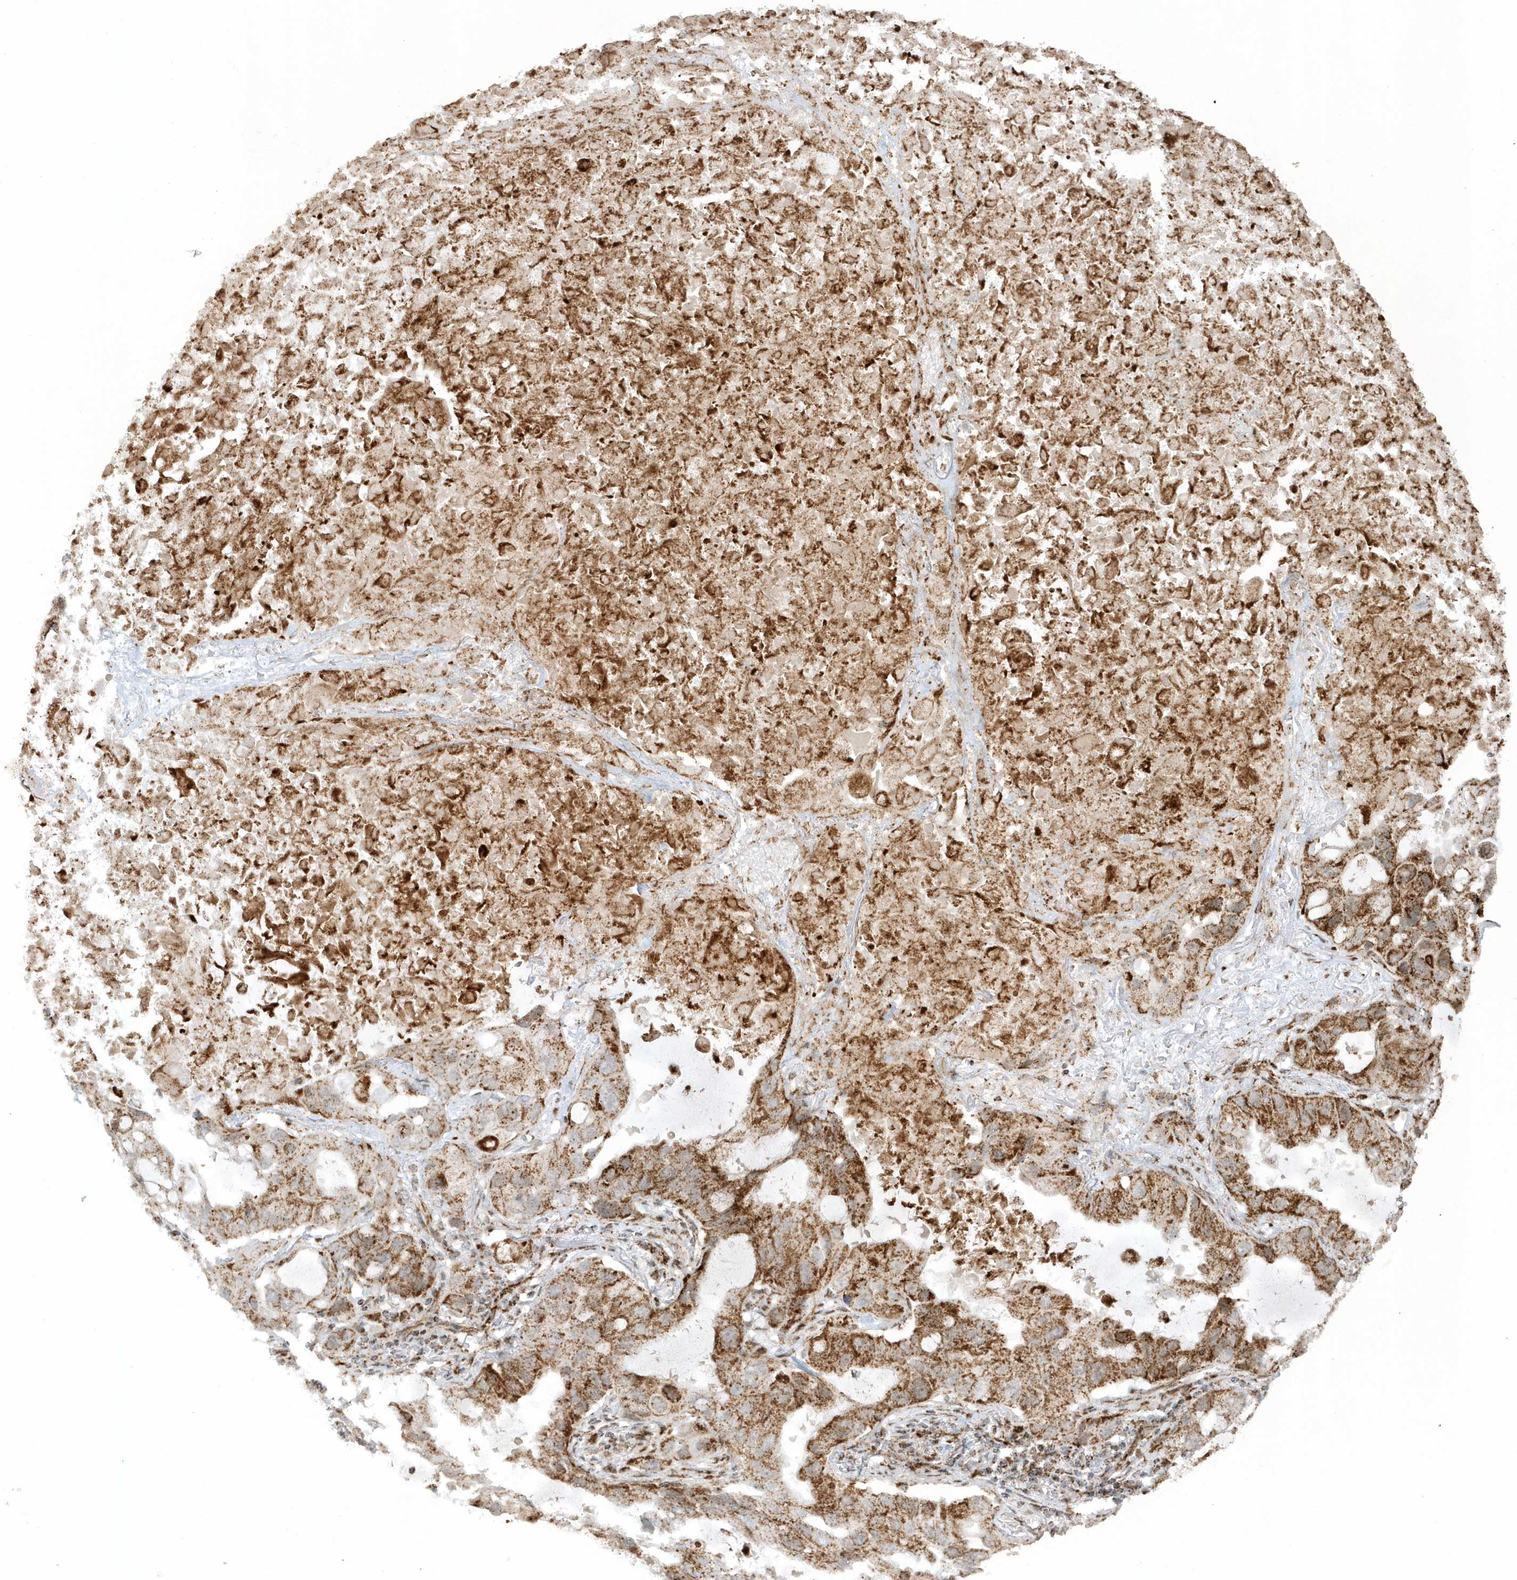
{"staining": {"intensity": "strong", "quantity": ">75%", "location": "cytoplasmic/membranous"}, "tissue": "lung cancer", "cell_type": "Tumor cells", "image_type": "cancer", "snomed": [{"axis": "morphology", "description": "Squamous cell carcinoma, NOS"}, {"axis": "topography", "description": "Lung"}], "caption": "IHC micrograph of neoplastic tissue: lung cancer stained using immunohistochemistry (IHC) displays high levels of strong protein expression localized specifically in the cytoplasmic/membranous of tumor cells, appearing as a cytoplasmic/membranous brown color.", "gene": "CRY2", "patient": {"sex": "female", "age": 73}}